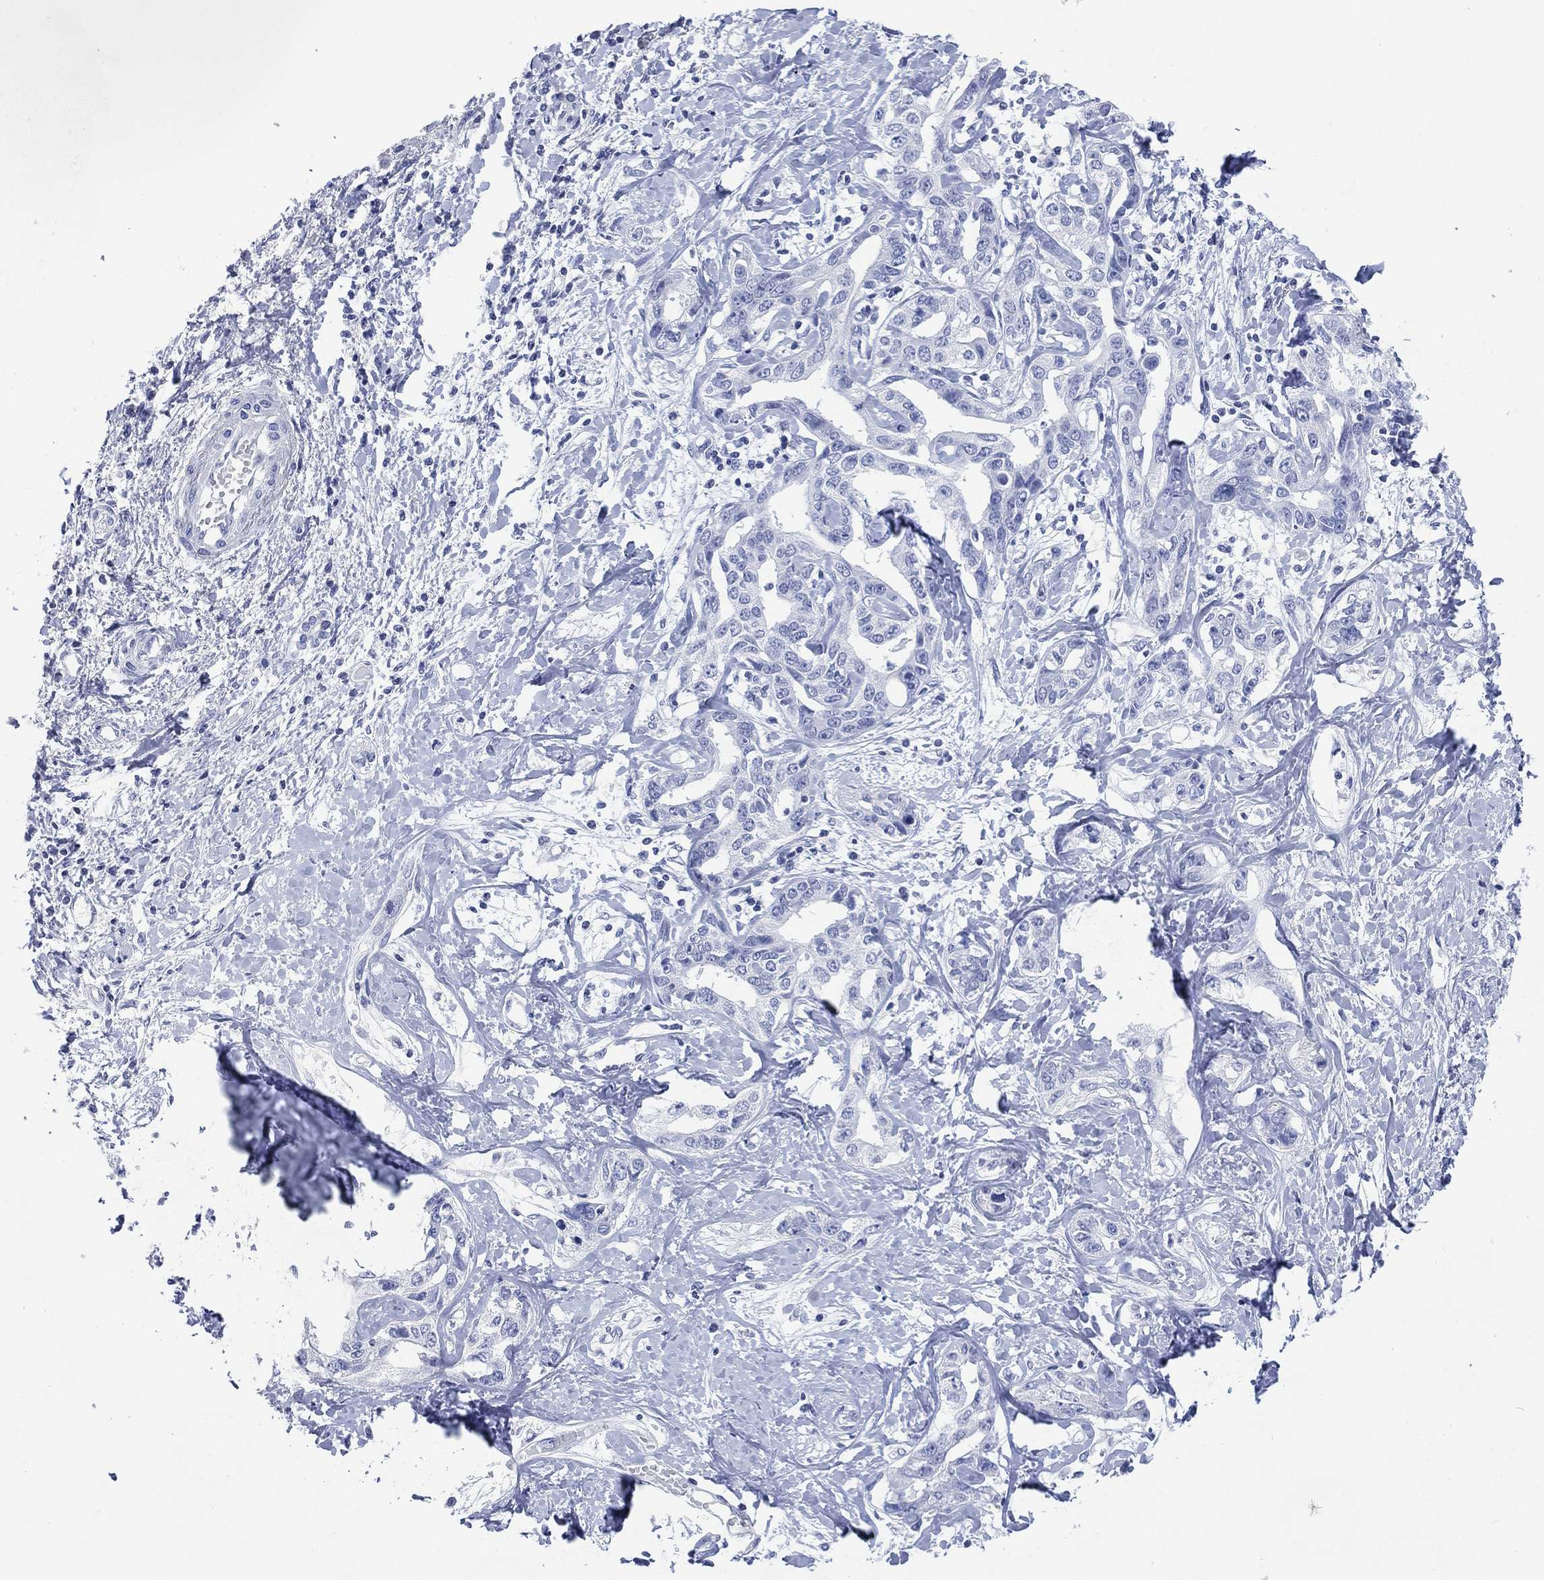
{"staining": {"intensity": "negative", "quantity": "none", "location": "none"}, "tissue": "liver cancer", "cell_type": "Tumor cells", "image_type": "cancer", "snomed": [{"axis": "morphology", "description": "Cholangiocarcinoma"}, {"axis": "topography", "description": "Liver"}], "caption": "Immunohistochemistry photomicrograph of neoplastic tissue: human liver cholangiocarcinoma stained with DAB reveals no significant protein staining in tumor cells.", "gene": "TMEM247", "patient": {"sex": "male", "age": 59}}